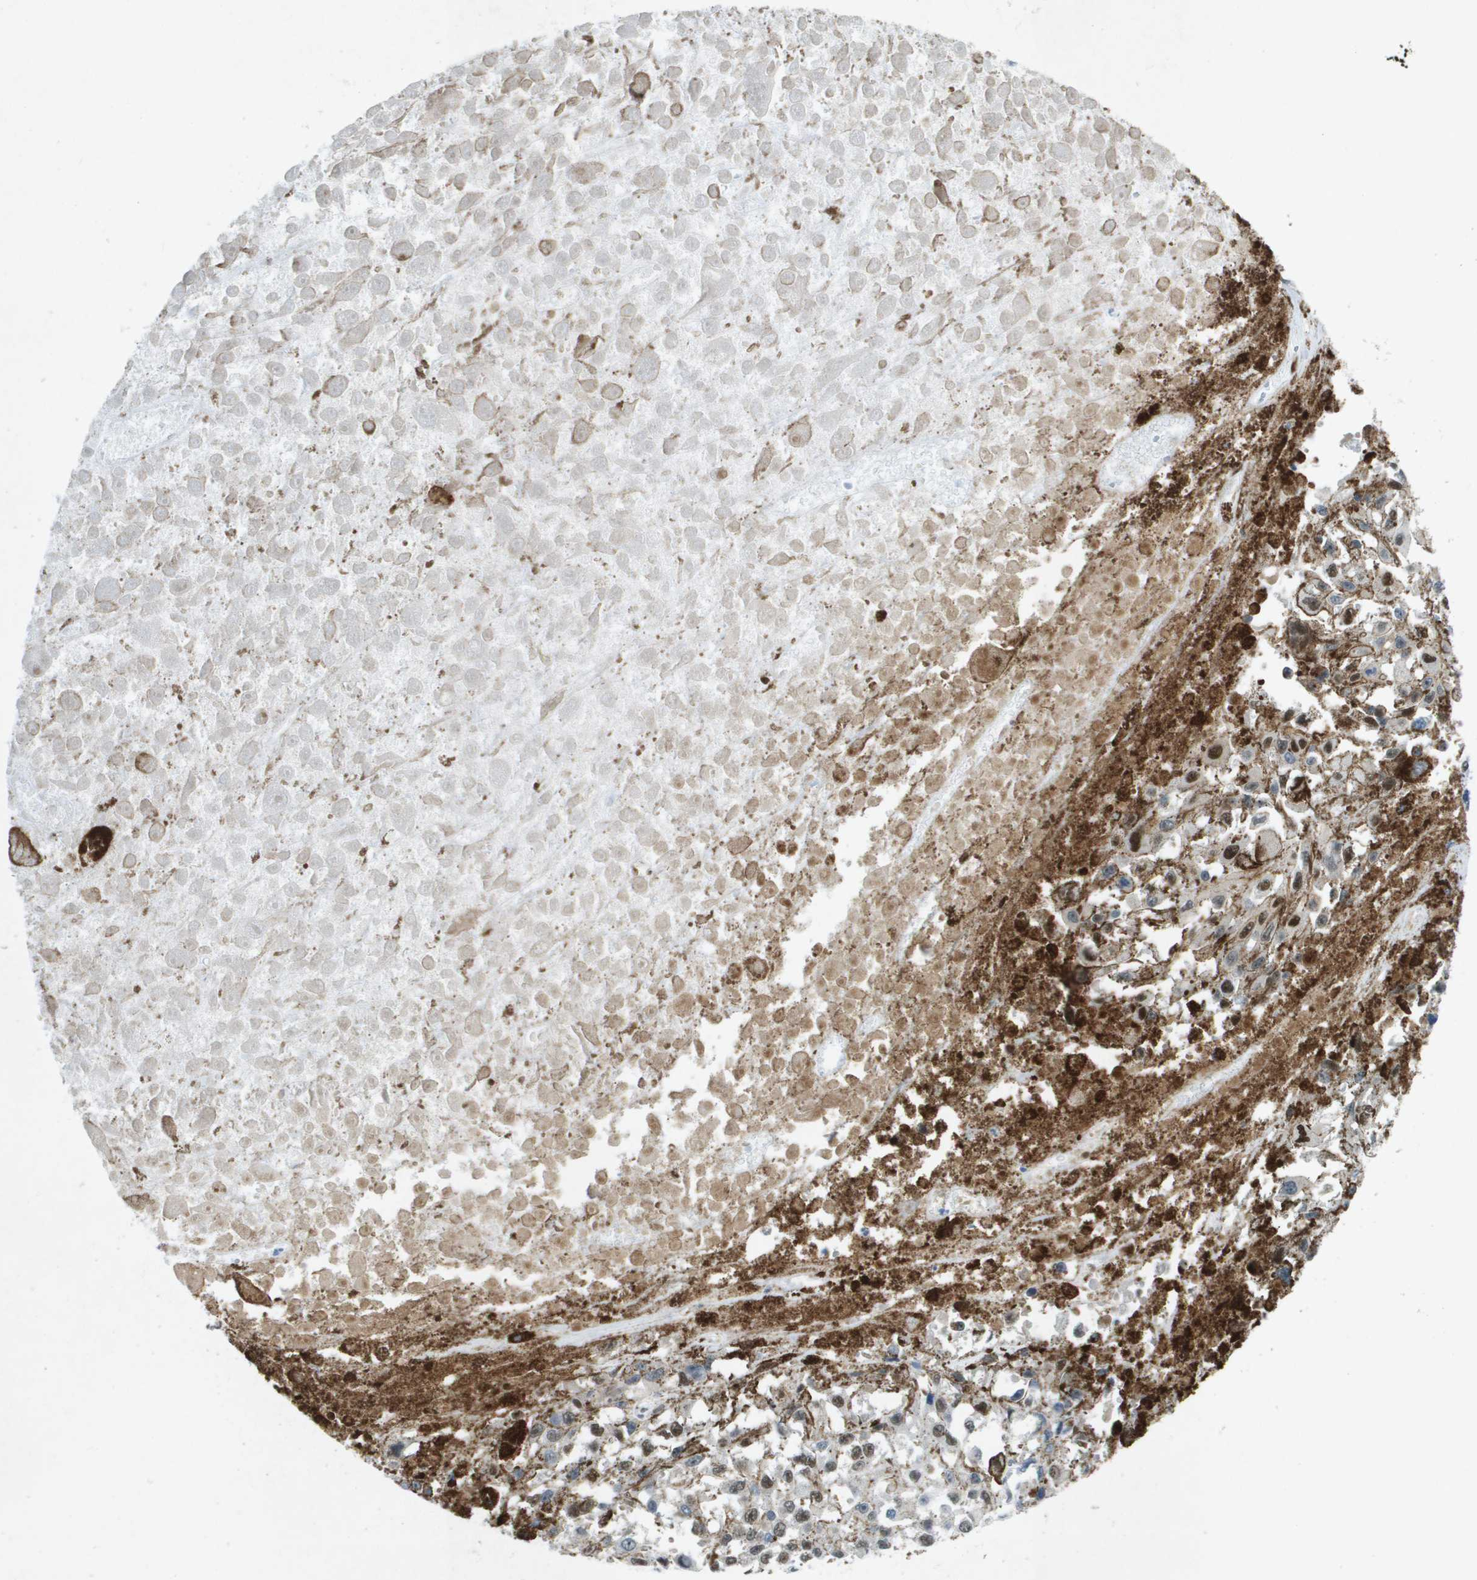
{"staining": {"intensity": "moderate", "quantity": ">75%", "location": "nuclear"}, "tissue": "melanoma", "cell_type": "Tumor cells", "image_type": "cancer", "snomed": [{"axis": "morphology", "description": "Malignant melanoma, Metastatic site"}, {"axis": "topography", "description": "Lymph node"}], "caption": "This image exhibits malignant melanoma (metastatic site) stained with immunohistochemistry (IHC) to label a protein in brown. The nuclear of tumor cells show moderate positivity for the protein. Nuclei are counter-stained blue.", "gene": "TP53RK", "patient": {"sex": "male", "age": 59}}